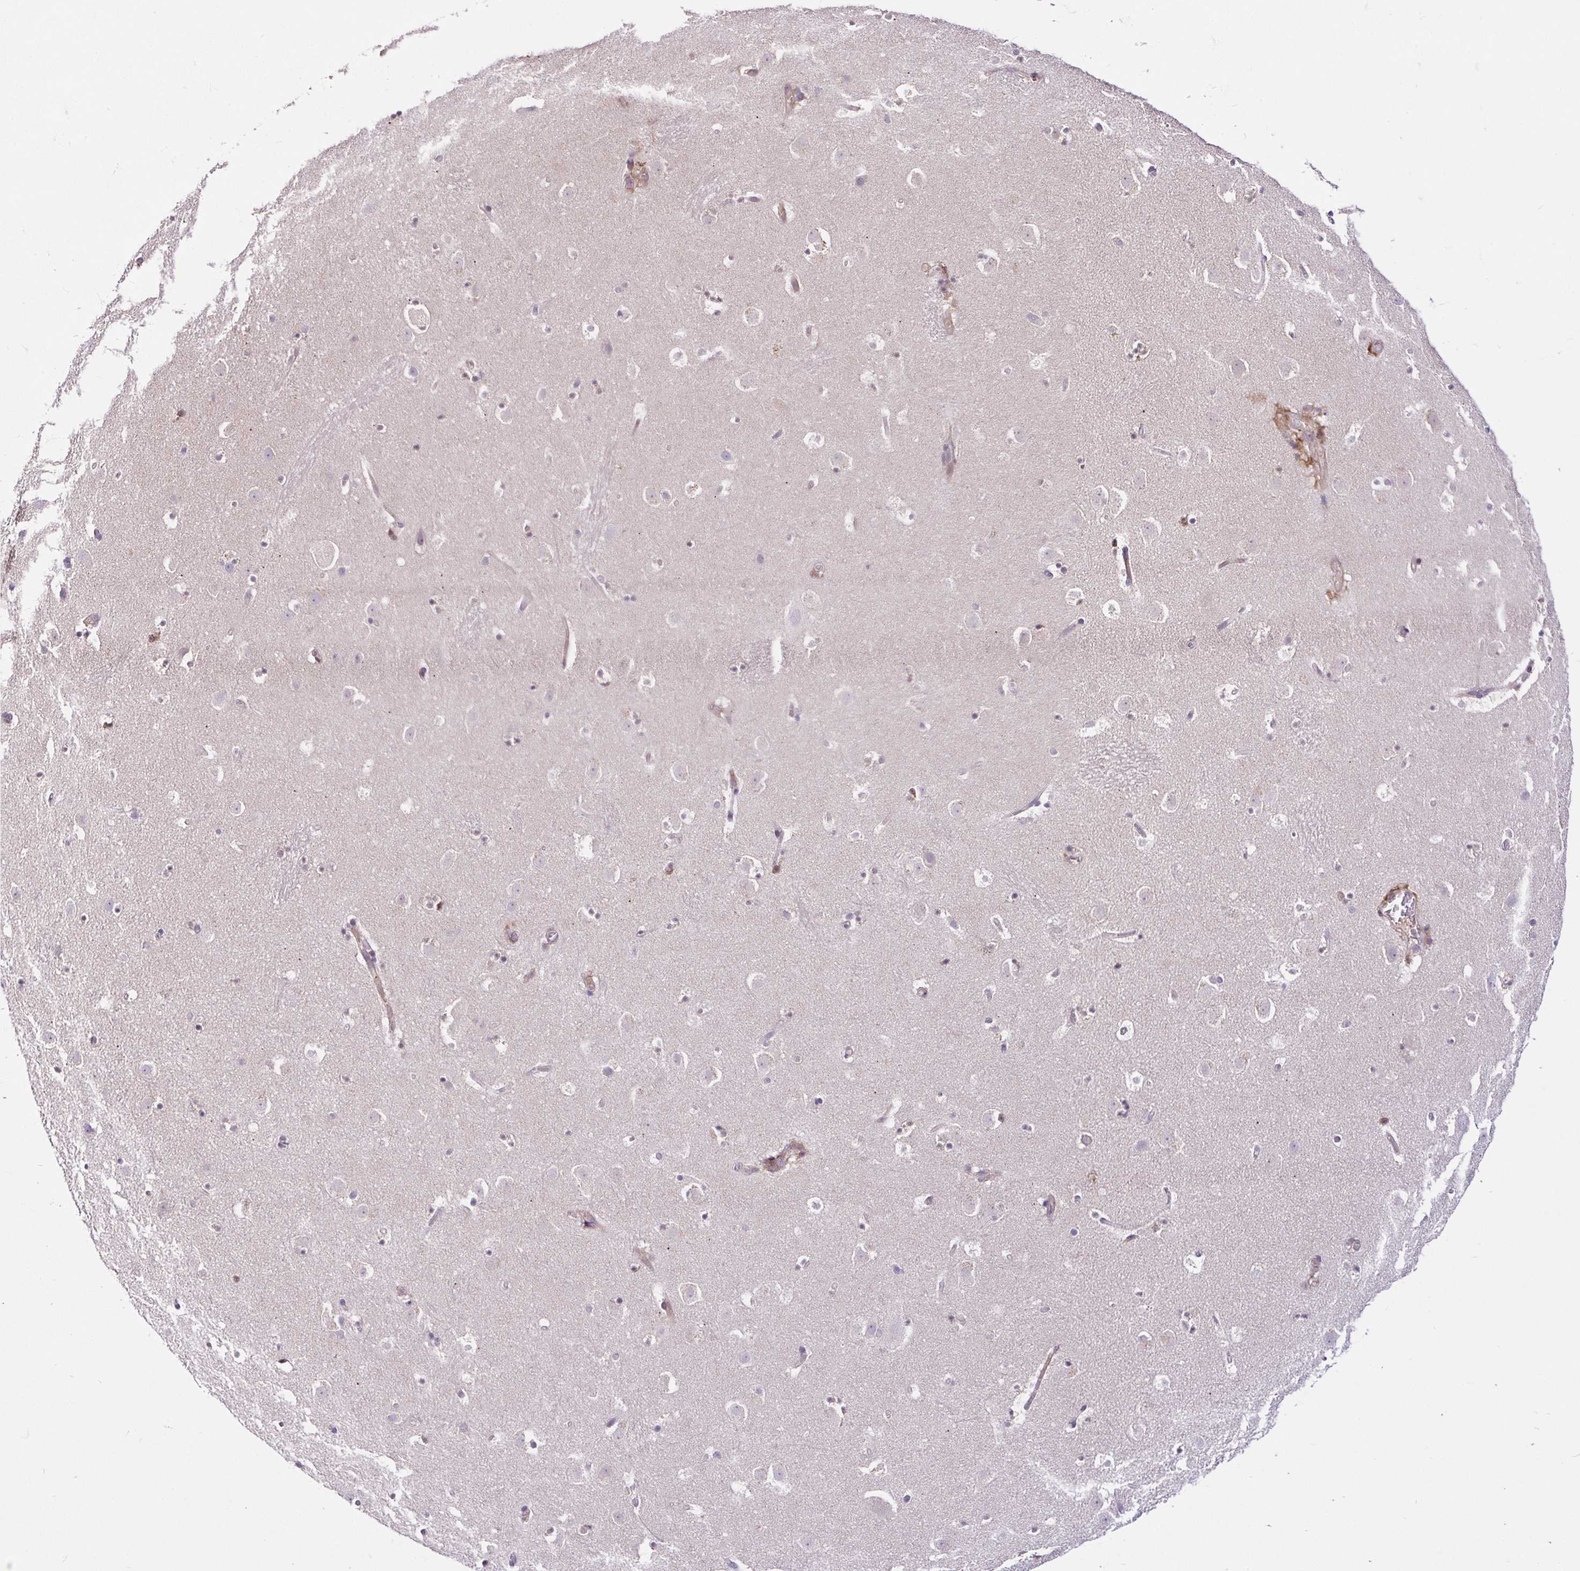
{"staining": {"intensity": "negative", "quantity": "none", "location": "none"}, "tissue": "caudate", "cell_type": "Glial cells", "image_type": "normal", "snomed": [{"axis": "morphology", "description": "Normal tissue, NOS"}, {"axis": "topography", "description": "Lateral ventricle wall"}], "caption": "High magnification brightfield microscopy of normal caudate stained with DAB (3,3'-diaminobenzidine) (brown) and counterstained with hematoxylin (blue): glial cells show no significant staining.", "gene": "NTPCR", "patient": {"sex": "male", "age": 37}}